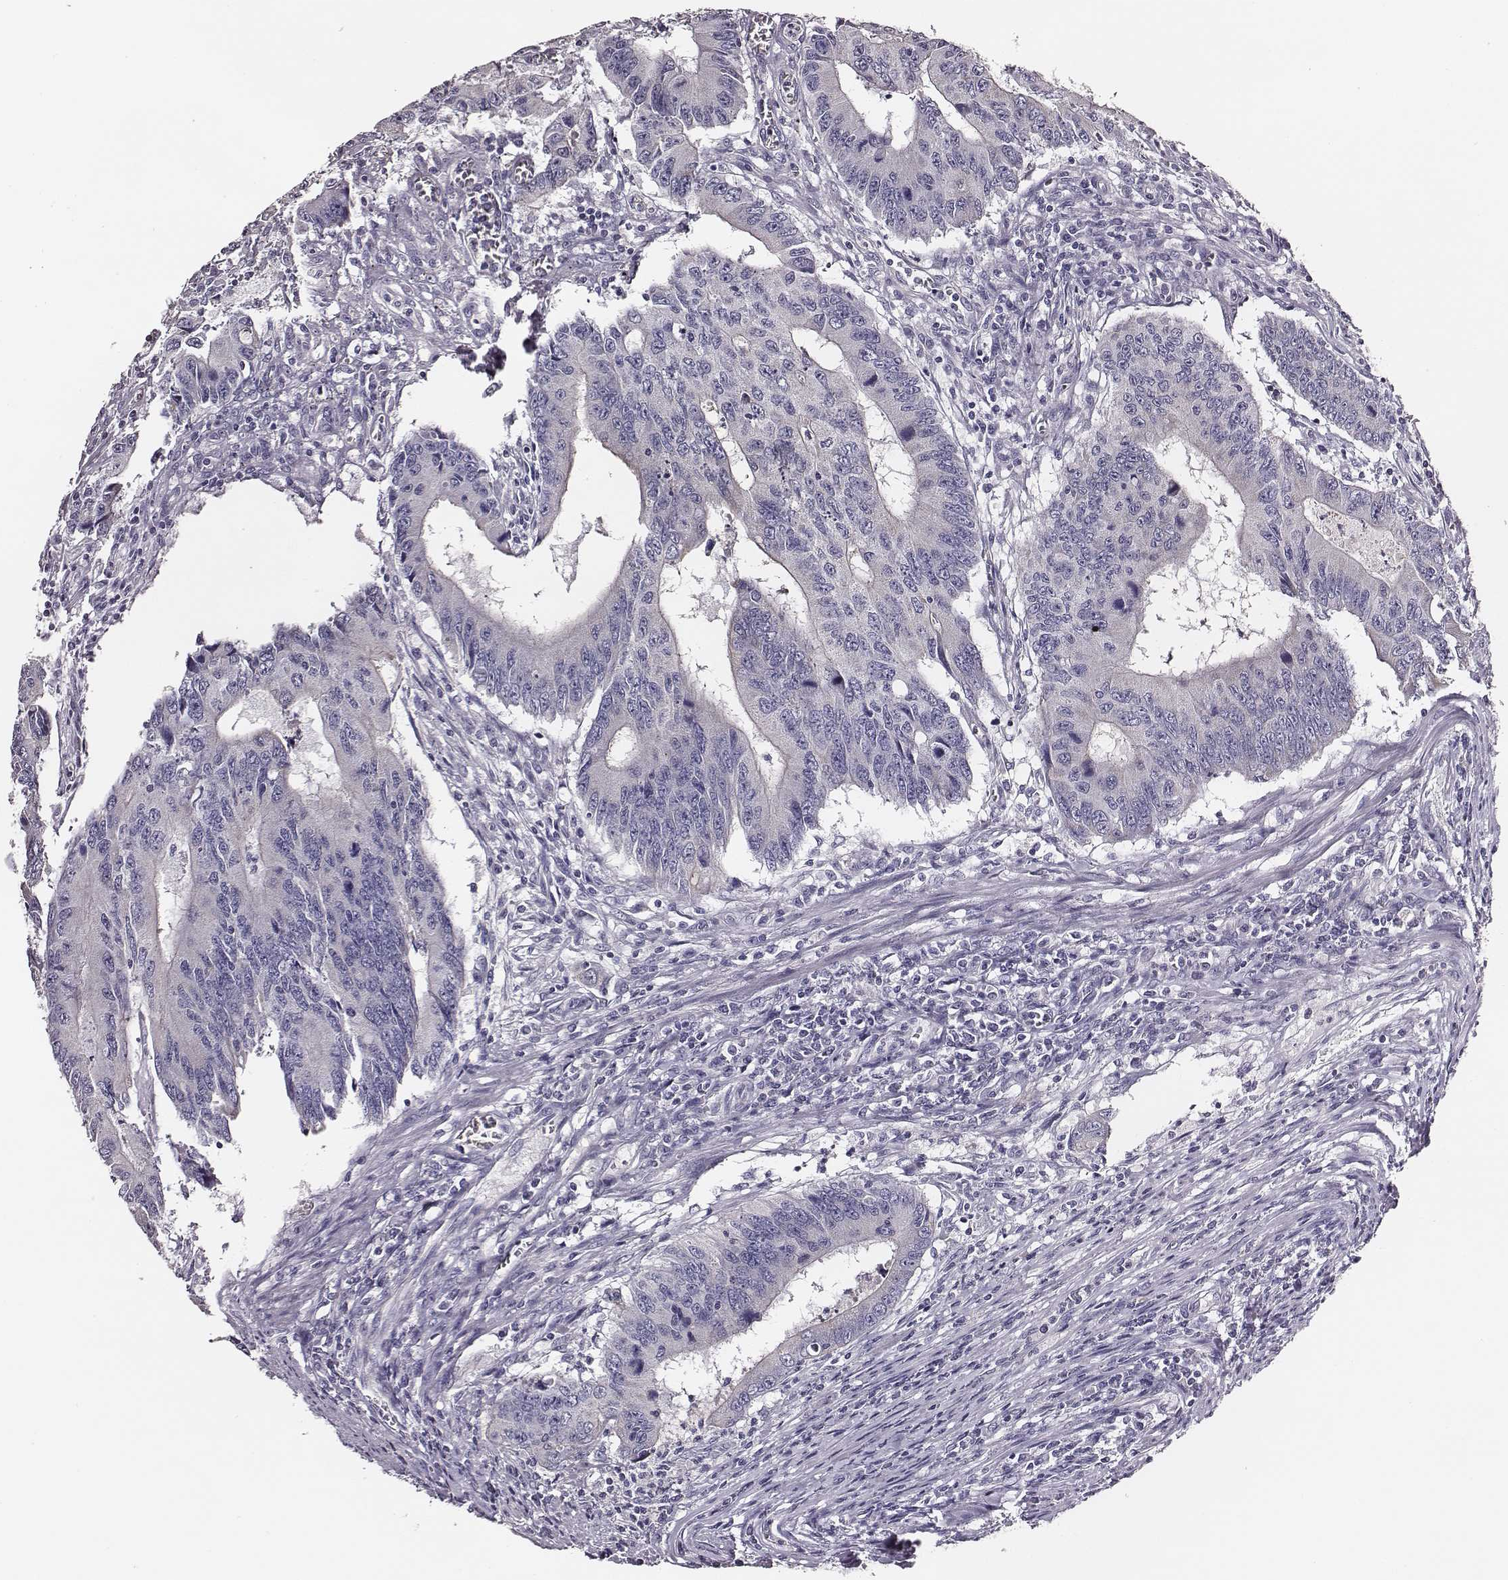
{"staining": {"intensity": "negative", "quantity": "none", "location": "none"}, "tissue": "colorectal cancer", "cell_type": "Tumor cells", "image_type": "cancer", "snomed": [{"axis": "morphology", "description": "Adenocarcinoma, NOS"}, {"axis": "topography", "description": "Colon"}], "caption": "This is an IHC photomicrograph of colorectal cancer. There is no expression in tumor cells.", "gene": "AADAT", "patient": {"sex": "male", "age": 53}}